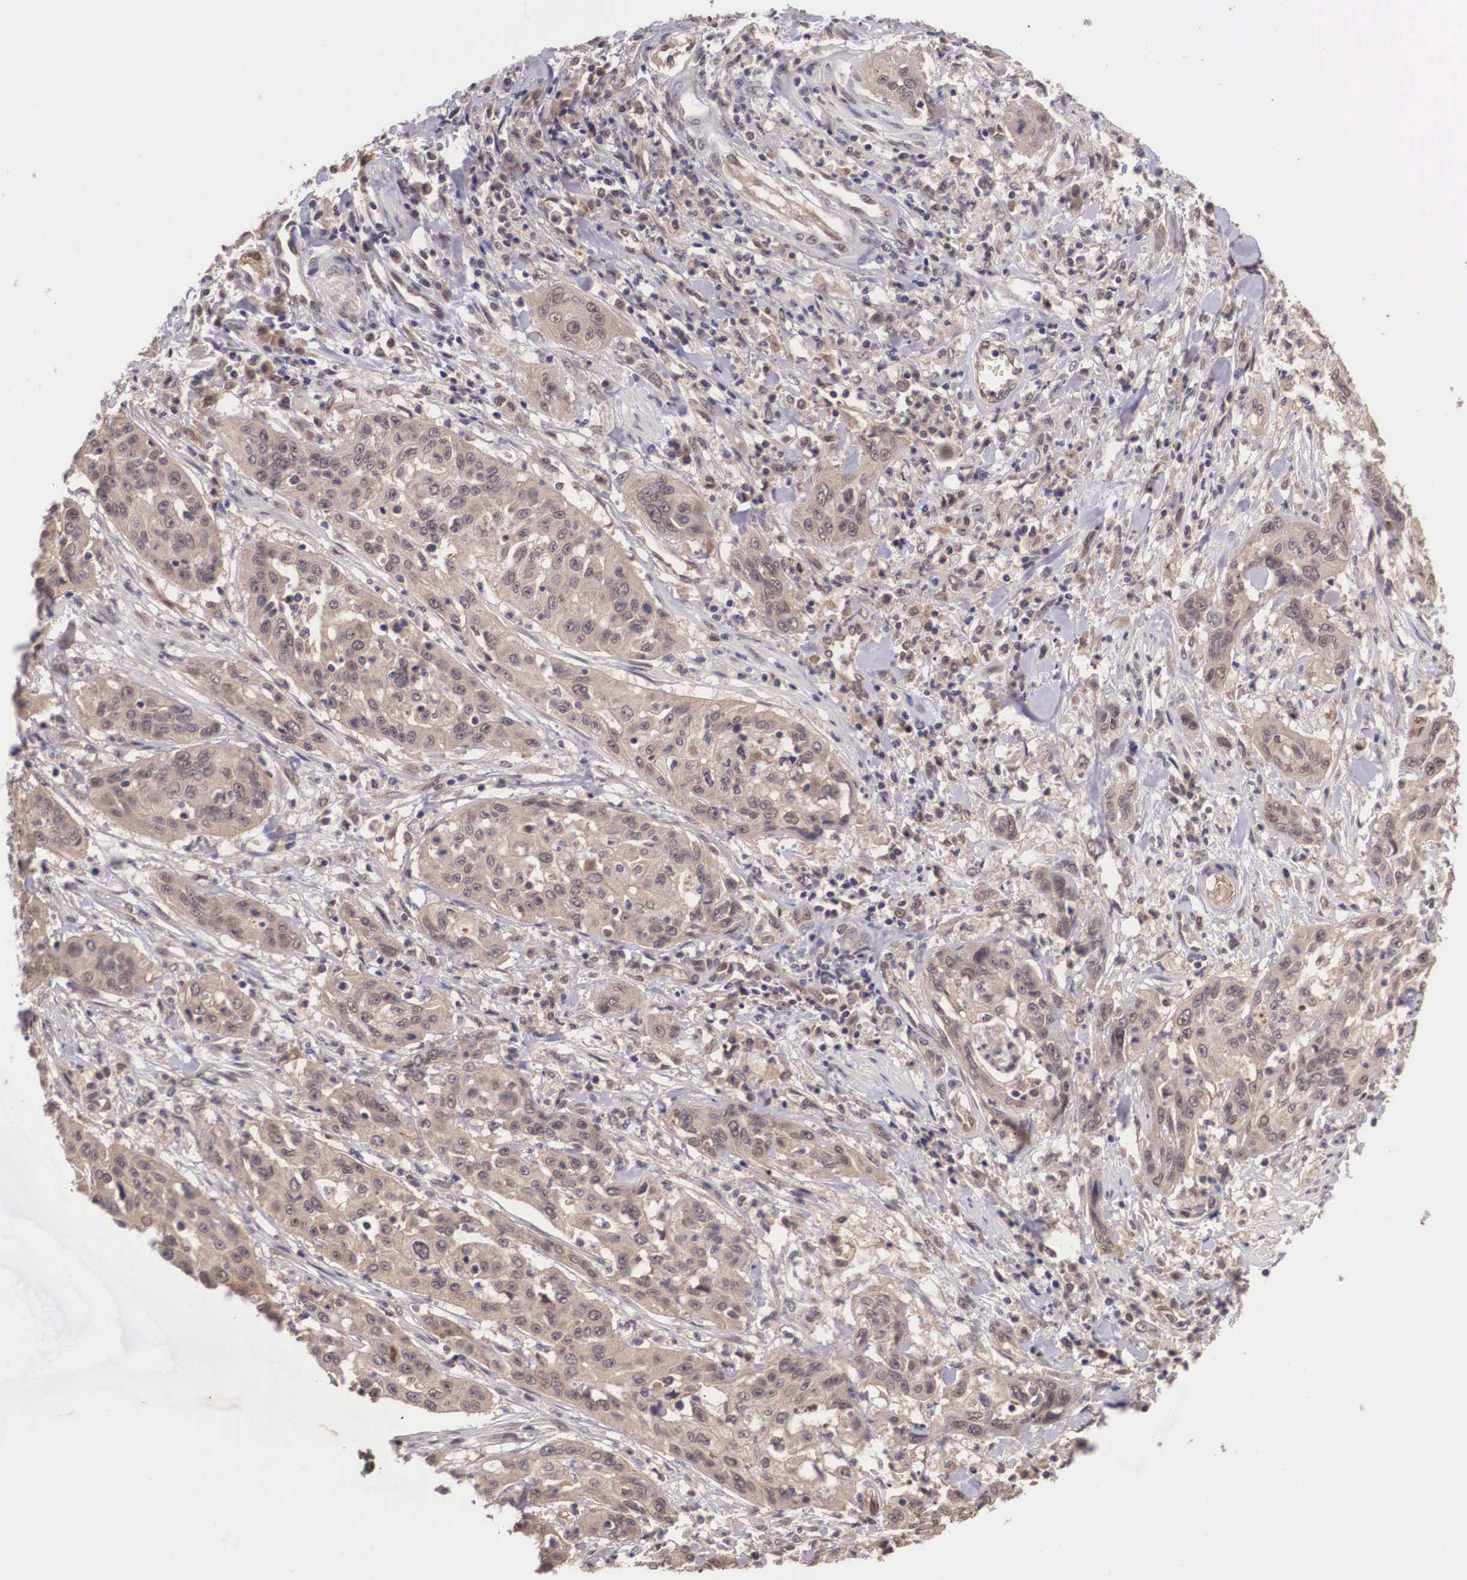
{"staining": {"intensity": "weak", "quantity": ">75%", "location": "cytoplasmic/membranous"}, "tissue": "cervical cancer", "cell_type": "Tumor cells", "image_type": "cancer", "snomed": [{"axis": "morphology", "description": "Squamous cell carcinoma, NOS"}, {"axis": "topography", "description": "Cervix"}], "caption": "There is low levels of weak cytoplasmic/membranous expression in tumor cells of cervical squamous cell carcinoma, as demonstrated by immunohistochemical staining (brown color).", "gene": "VASH1", "patient": {"sex": "female", "age": 41}}